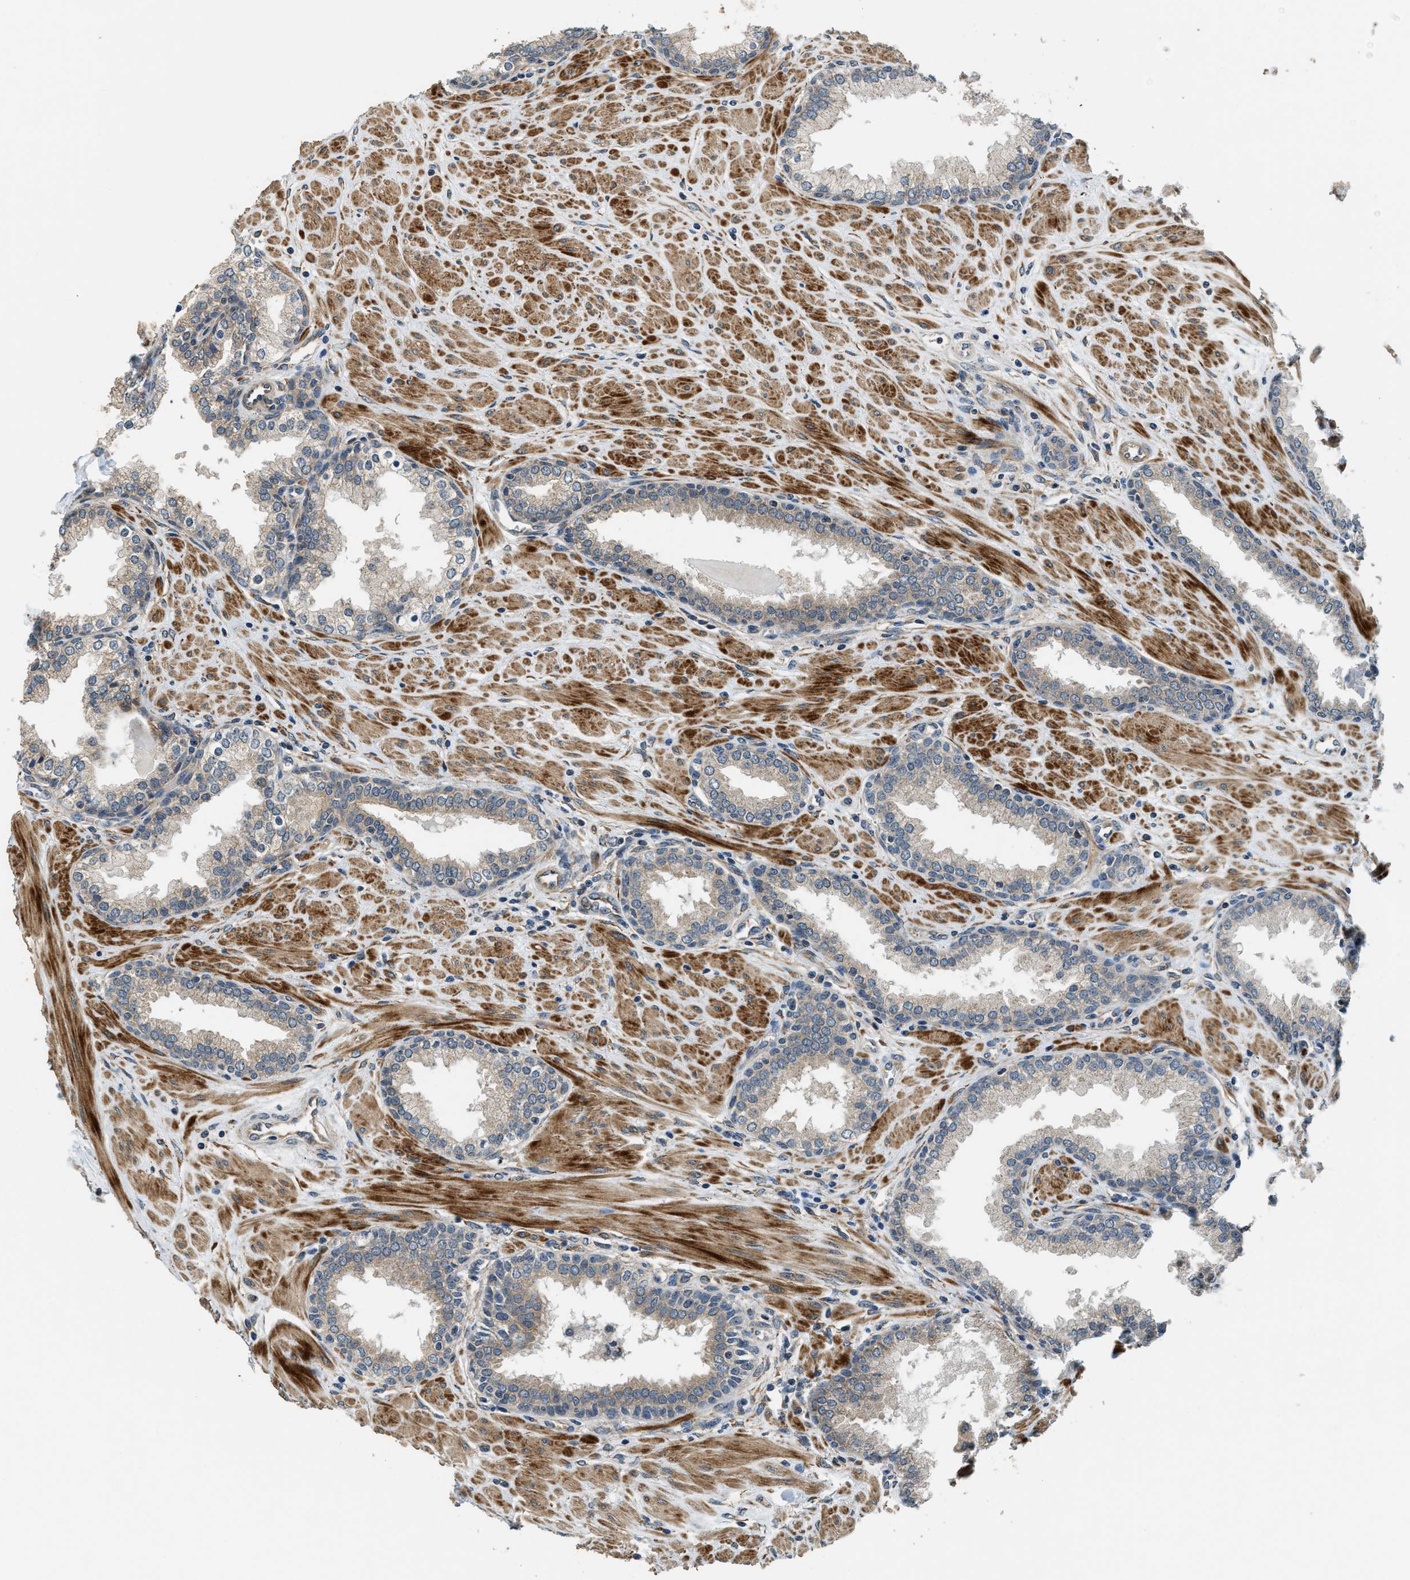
{"staining": {"intensity": "weak", "quantity": "25%-75%", "location": "cytoplasmic/membranous"}, "tissue": "prostate", "cell_type": "Glandular cells", "image_type": "normal", "snomed": [{"axis": "morphology", "description": "Normal tissue, NOS"}, {"axis": "topography", "description": "Prostate"}], "caption": "A high-resolution image shows IHC staining of benign prostate, which exhibits weak cytoplasmic/membranous staining in approximately 25%-75% of glandular cells. (IHC, brightfield microscopy, high magnification).", "gene": "ALOX12", "patient": {"sex": "male", "age": 51}}